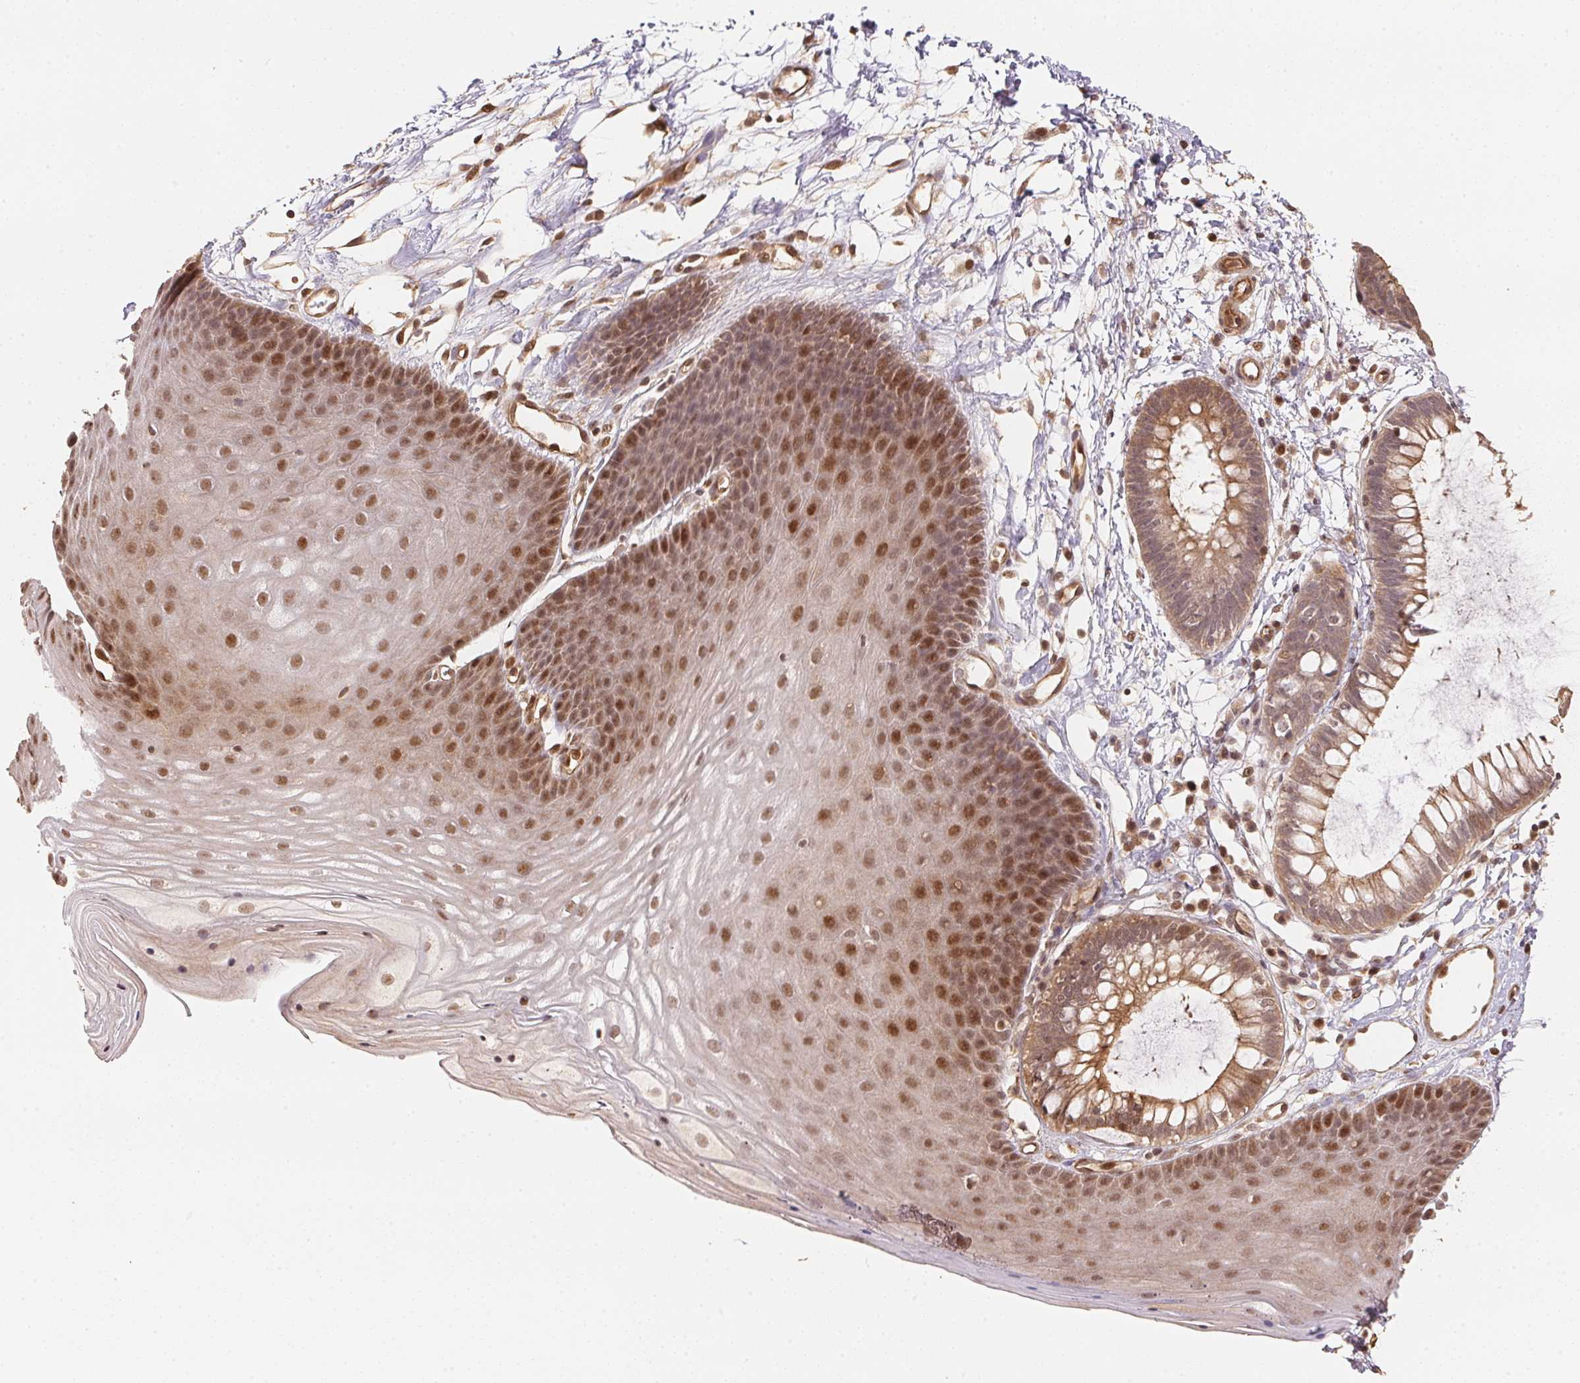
{"staining": {"intensity": "moderate", "quantity": "25%-75%", "location": "nuclear"}, "tissue": "skin", "cell_type": "Epidermal cells", "image_type": "normal", "snomed": [{"axis": "morphology", "description": "Normal tissue, NOS"}, {"axis": "topography", "description": "Anal"}], "caption": "A histopathology image of skin stained for a protein displays moderate nuclear brown staining in epidermal cells. The protein of interest is shown in brown color, while the nuclei are stained blue.", "gene": "TMEM222", "patient": {"sex": "male", "age": 53}}